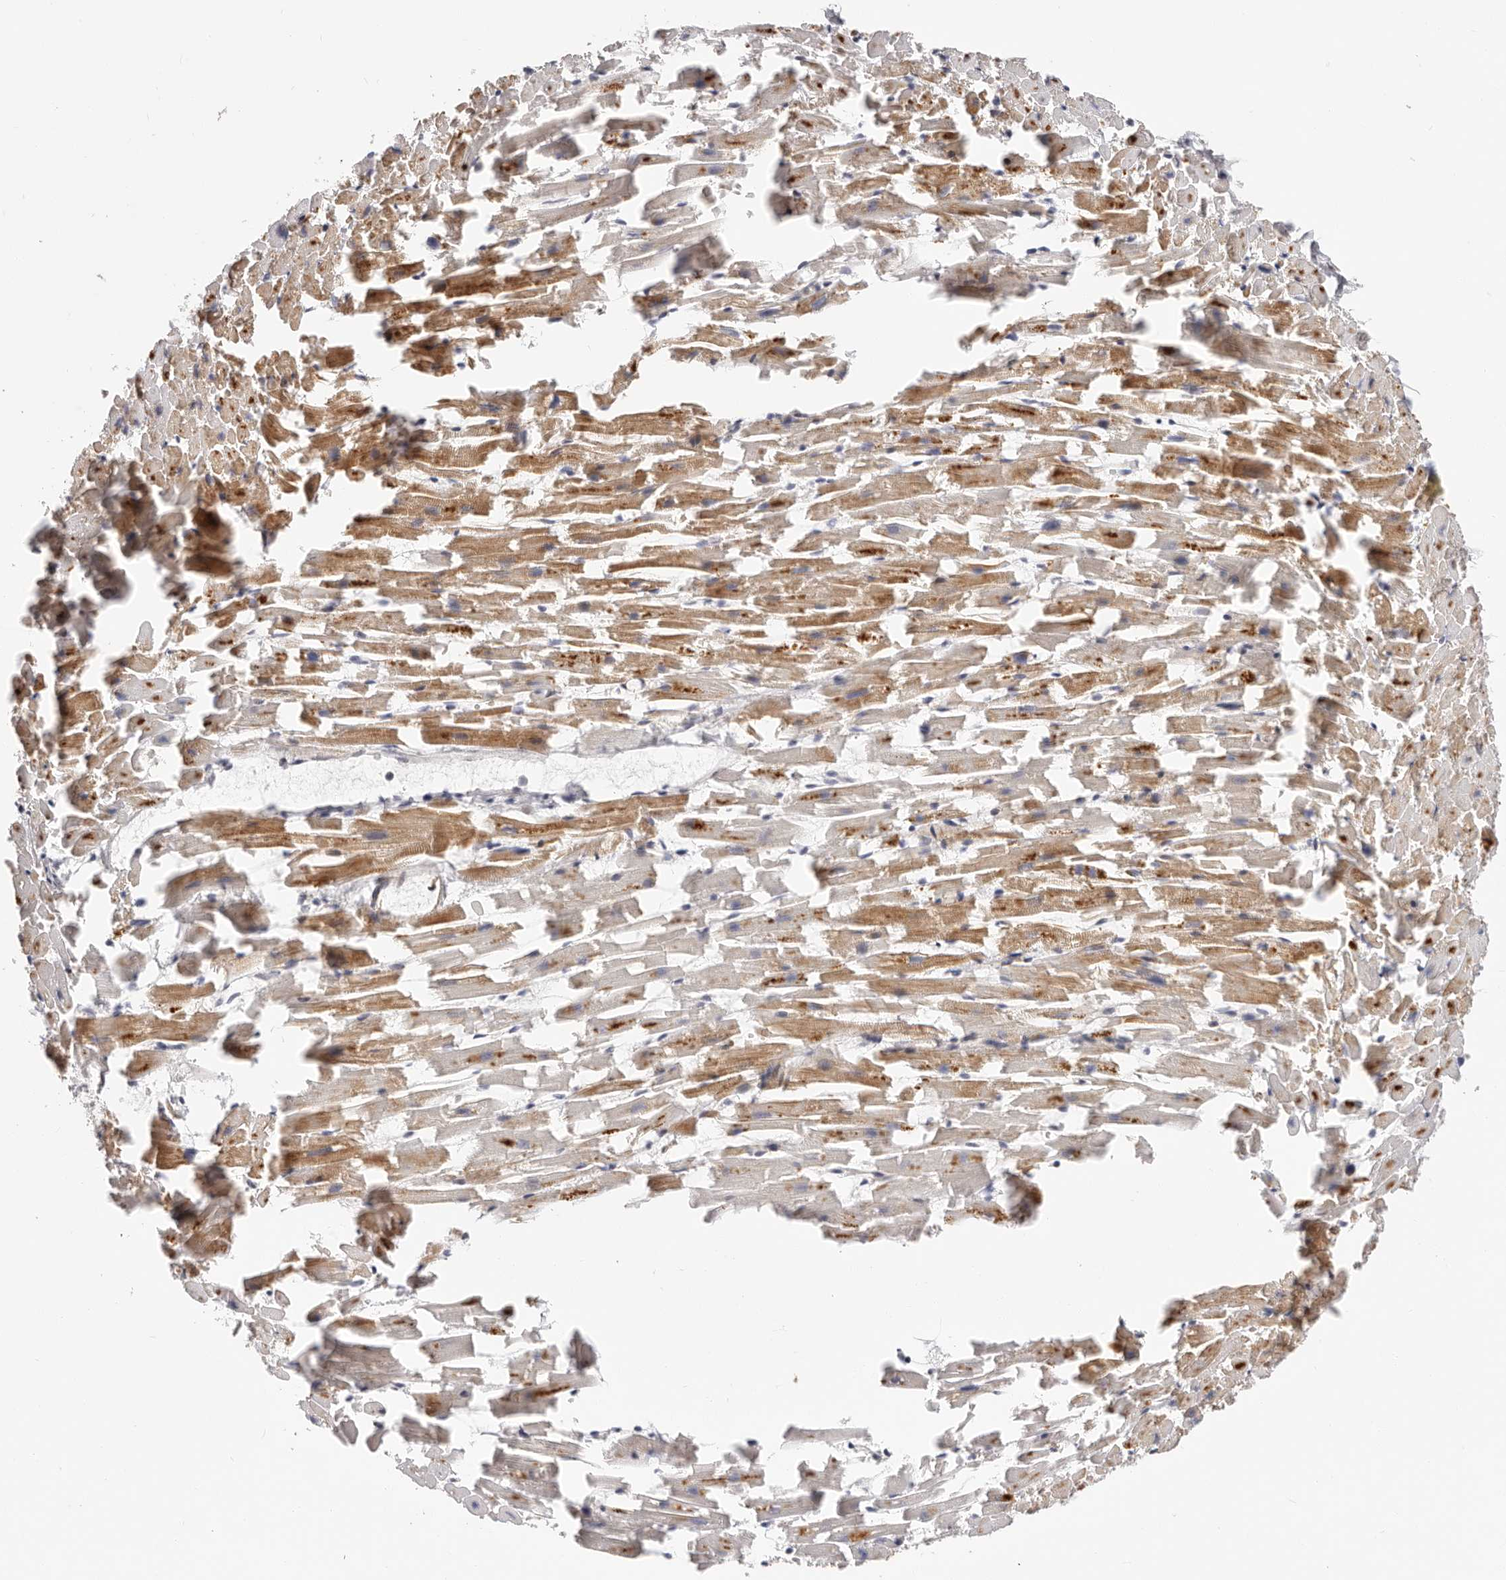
{"staining": {"intensity": "strong", "quantity": "25%-75%", "location": "cytoplasmic/membranous"}, "tissue": "heart muscle", "cell_type": "Cardiomyocytes", "image_type": "normal", "snomed": [{"axis": "morphology", "description": "Normal tissue, NOS"}, {"axis": "topography", "description": "Heart"}], "caption": "An IHC micrograph of normal tissue is shown. Protein staining in brown highlights strong cytoplasmic/membranous positivity in heart muscle within cardiomyocytes.", "gene": "EPHX3", "patient": {"sex": "female", "age": 64}}